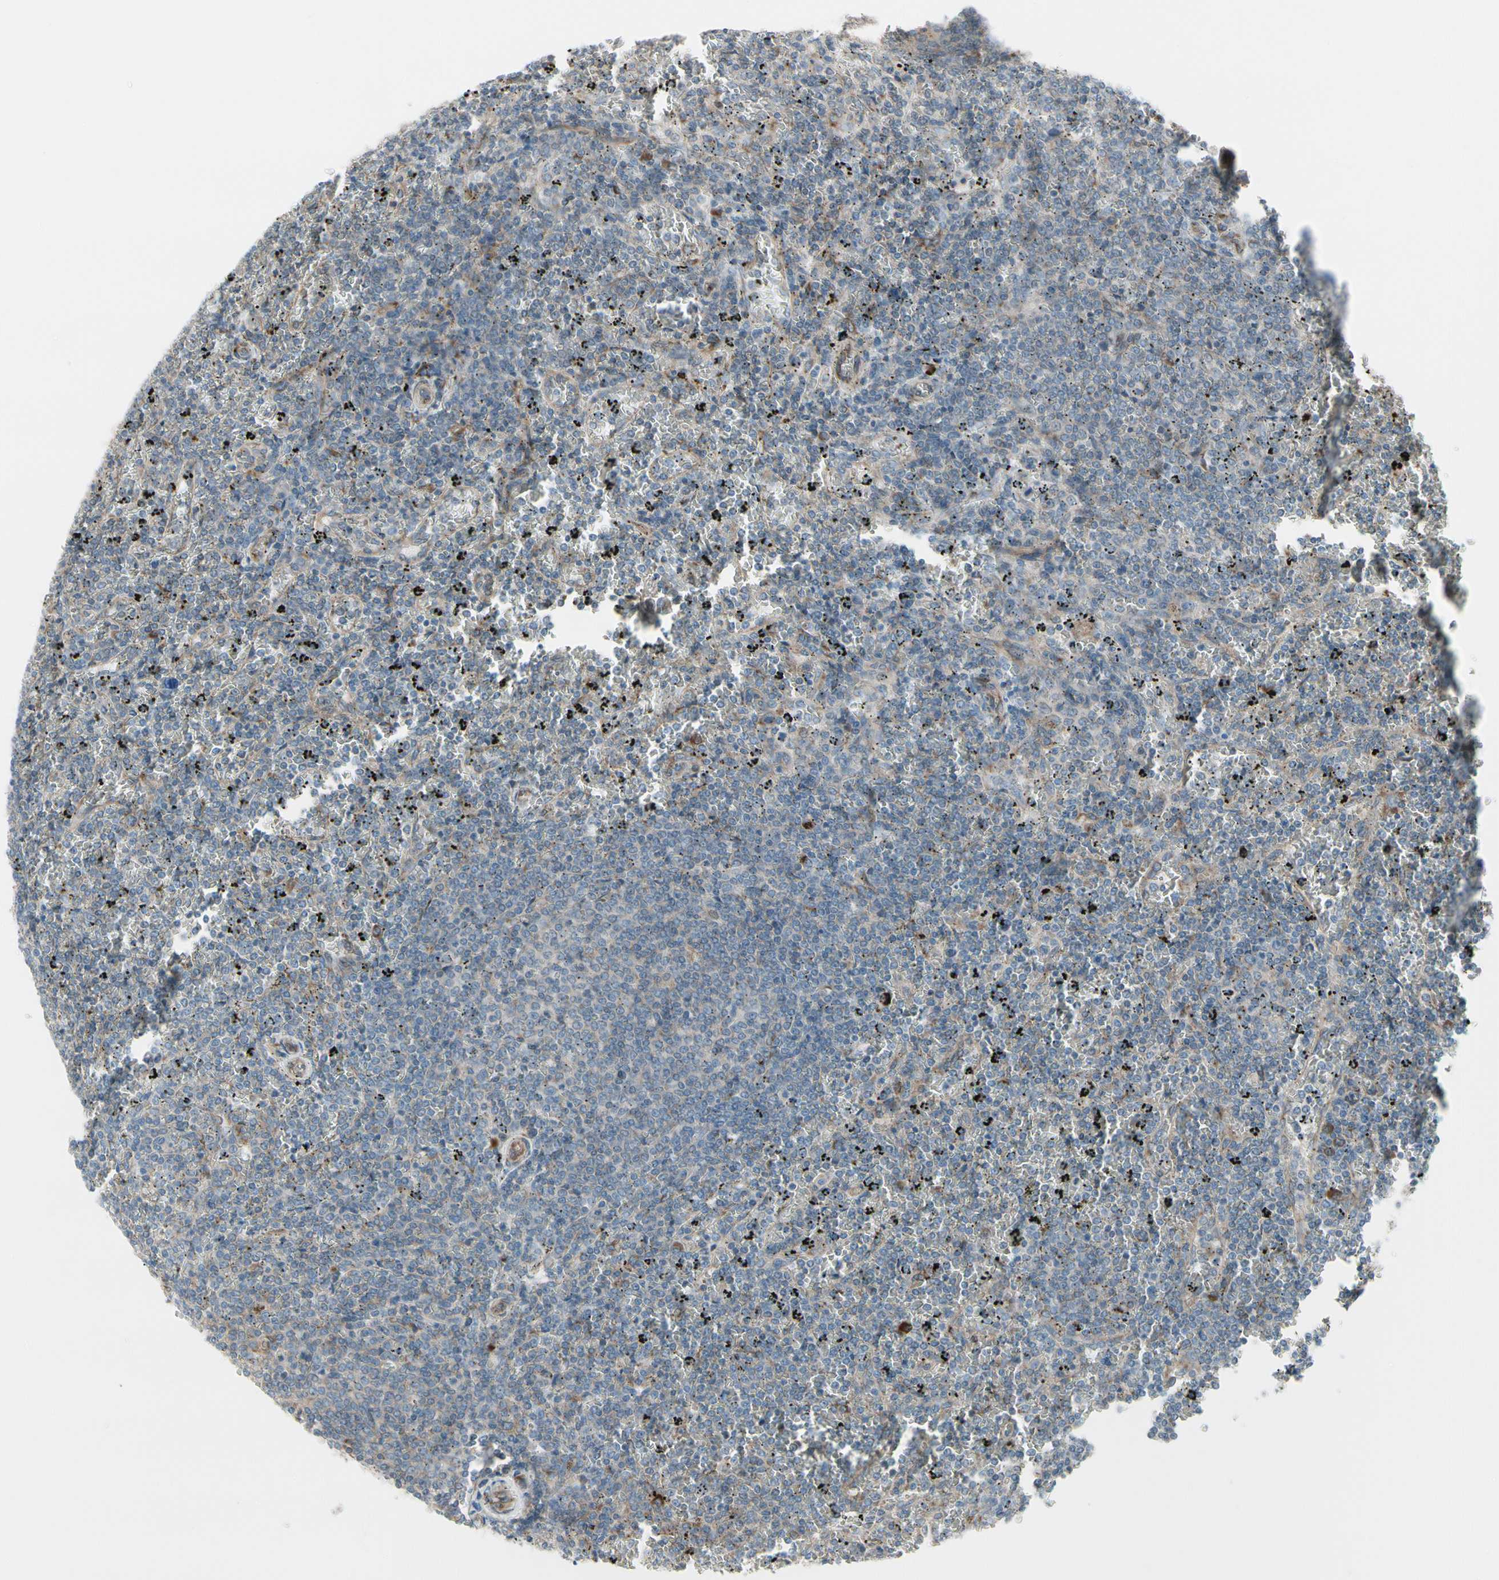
{"staining": {"intensity": "weak", "quantity": "<25%", "location": "cytoplasmic/membranous"}, "tissue": "lymphoma", "cell_type": "Tumor cells", "image_type": "cancer", "snomed": [{"axis": "morphology", "description": "Malignant lymphoma, non-Hodgkin's type, Low grade"}, {"axis": "topography", "description": "Spleen"}], "caption": "A high-resolution micrograph shows immunohistochemistry staining of low-grade malignant lymphoma, non-Hodgkin's type, which exhibits no significant staining in tumor cells.", "gene": "FNDC3A", "patient": {"sex": "female", "age": 77}}